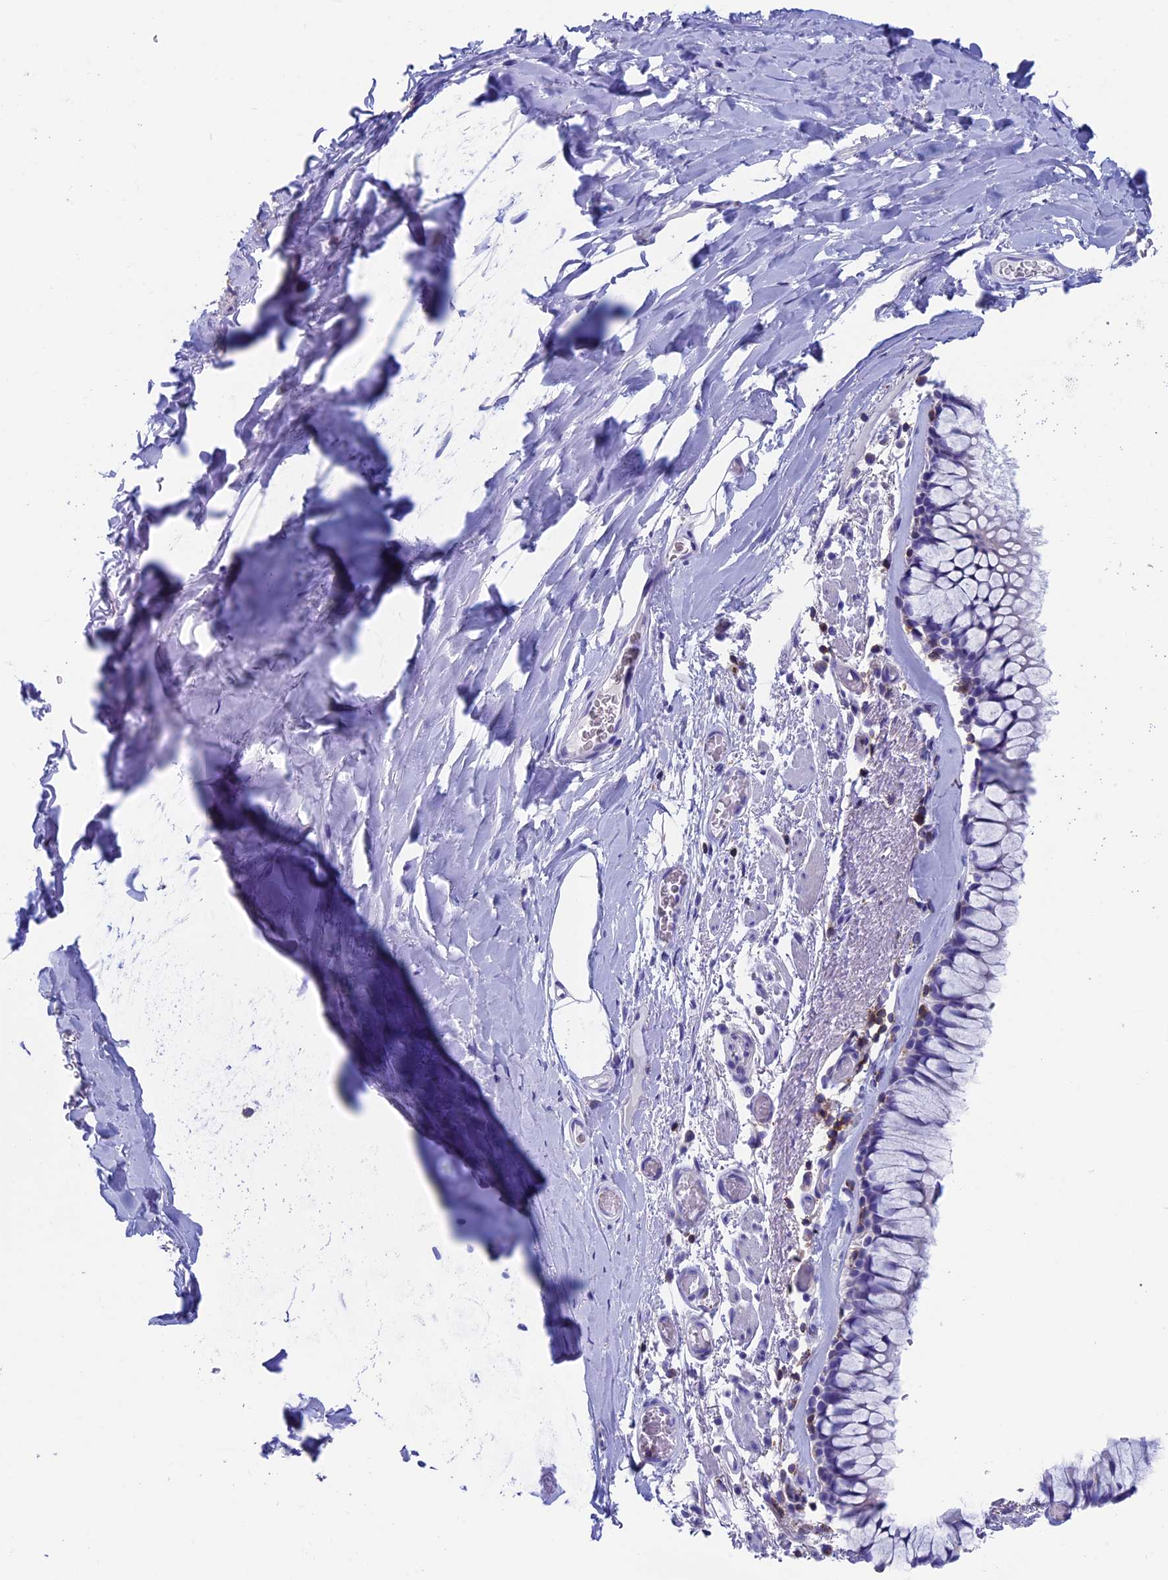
{"staining": {"intensity": "negative", "quantity": "none", "location": "none"}, "tissue": "bronchus", "cell_type": "Respiratory epithelial cells", "image_type": "normal", "snomed": [{"axis": "morphology", "description": "Normal tissue, NOS"}, {"axis": "topography", "description": "Bronchus"}], "caption": "Immunohistochemical staining of unremarkable human bronchus shows no significant positivity in respiratory epithelial cells. (Immunohistochemistry (ihc), brightfield microscopy, high magnification).", "gene": "SEPTIN1", "patient": {"sex": "male", "age": 65}}